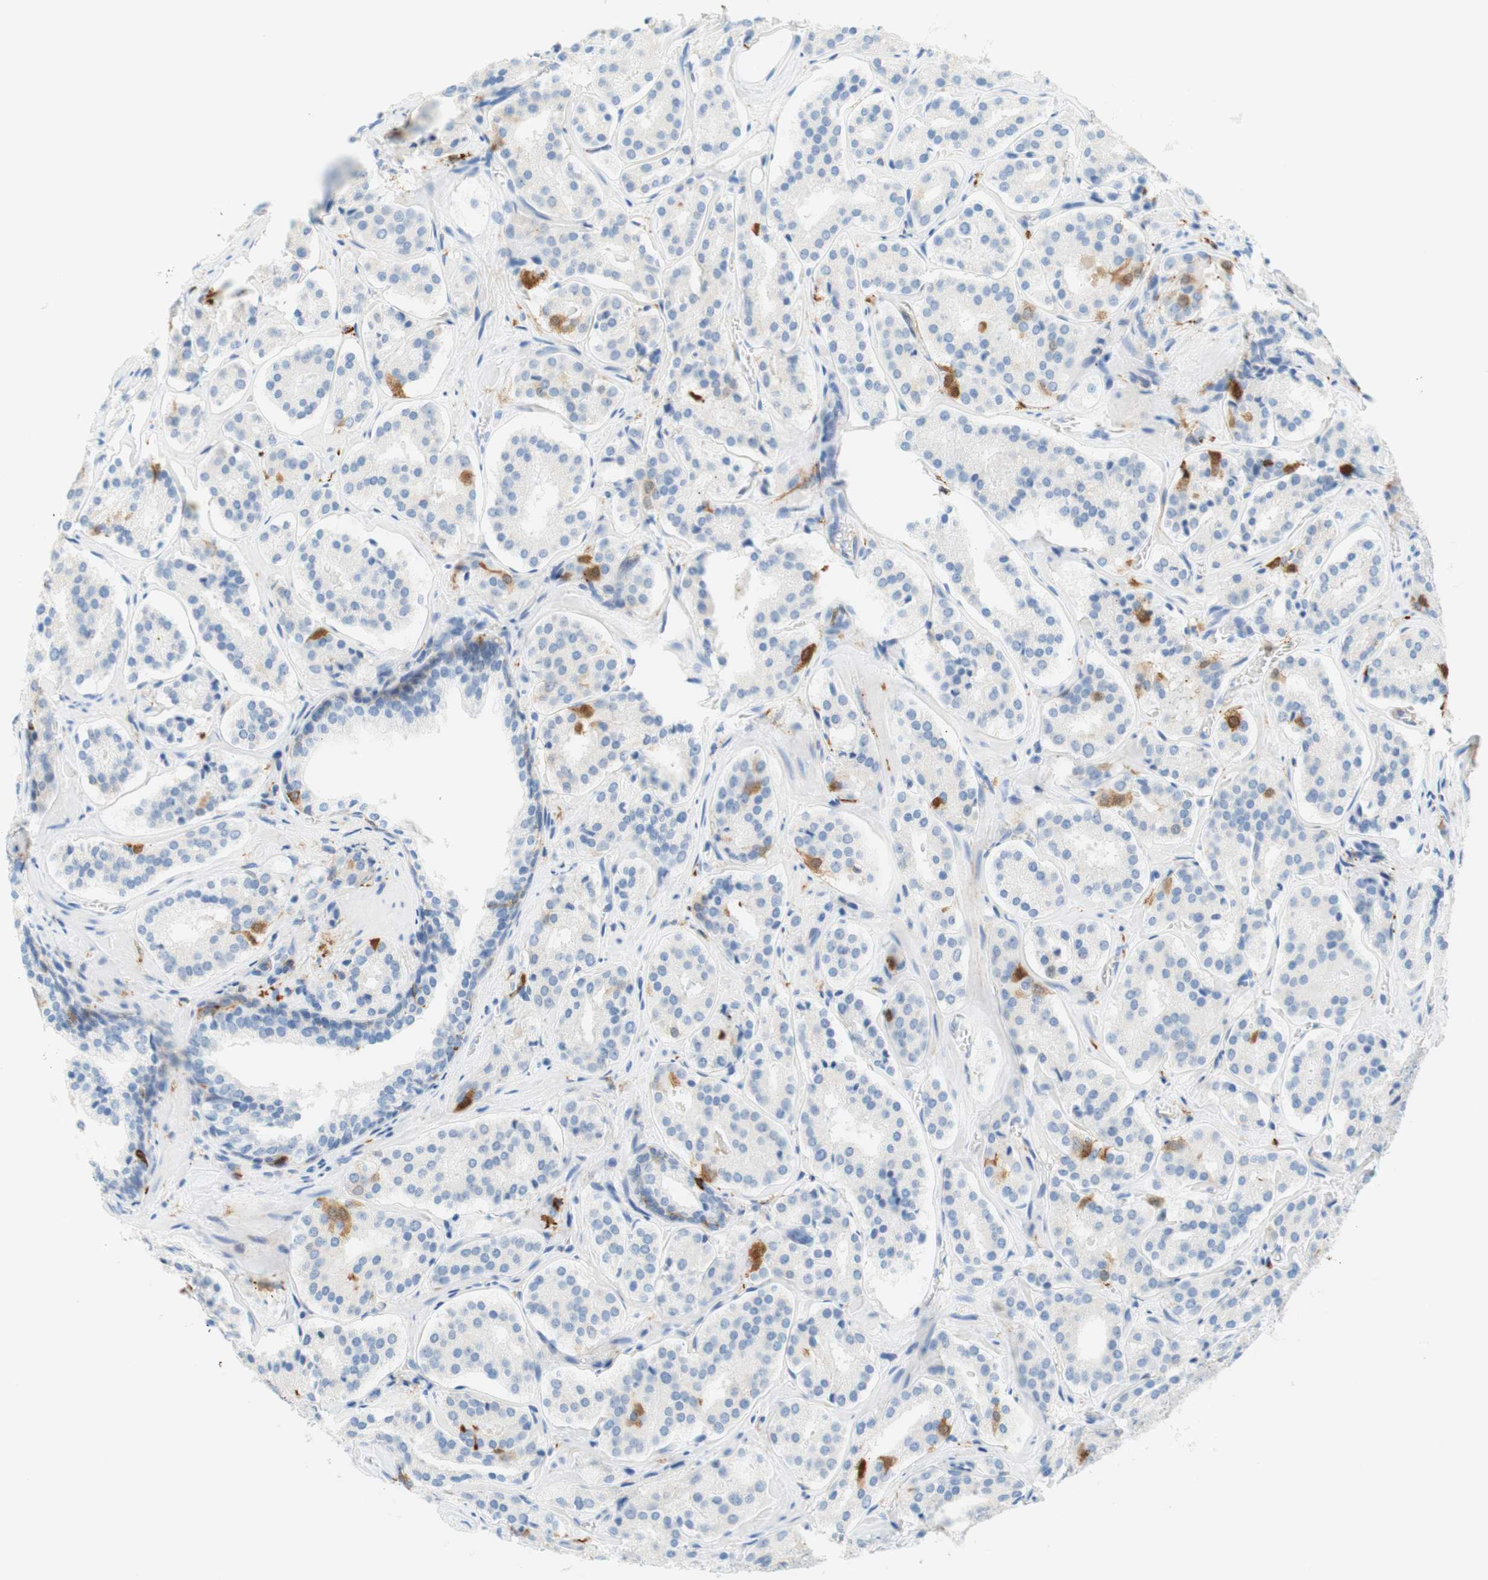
{"staining": {"intensity": "moderate", "quantity": "<25%", "location": "cytoplasmic/membranous,nuclear"}, "tissue": "prostate cancer", "cell_type": "Tumor cells", "image_type": "cancer", "snomed": [{"axis": "morphology", "description": "Adenocarcinoma, High grade"}, {"axis": "topography", "description": "Prostate"}], "caption": "Moderate cytoplasmic/membranous and nuclear protein staining is appreciated in approximately <25% of tumor cells in adenocarcinoma (high-grade) (prostate).", "gene": "STMN1", "patient": {"sex": "male", "age": 60}}